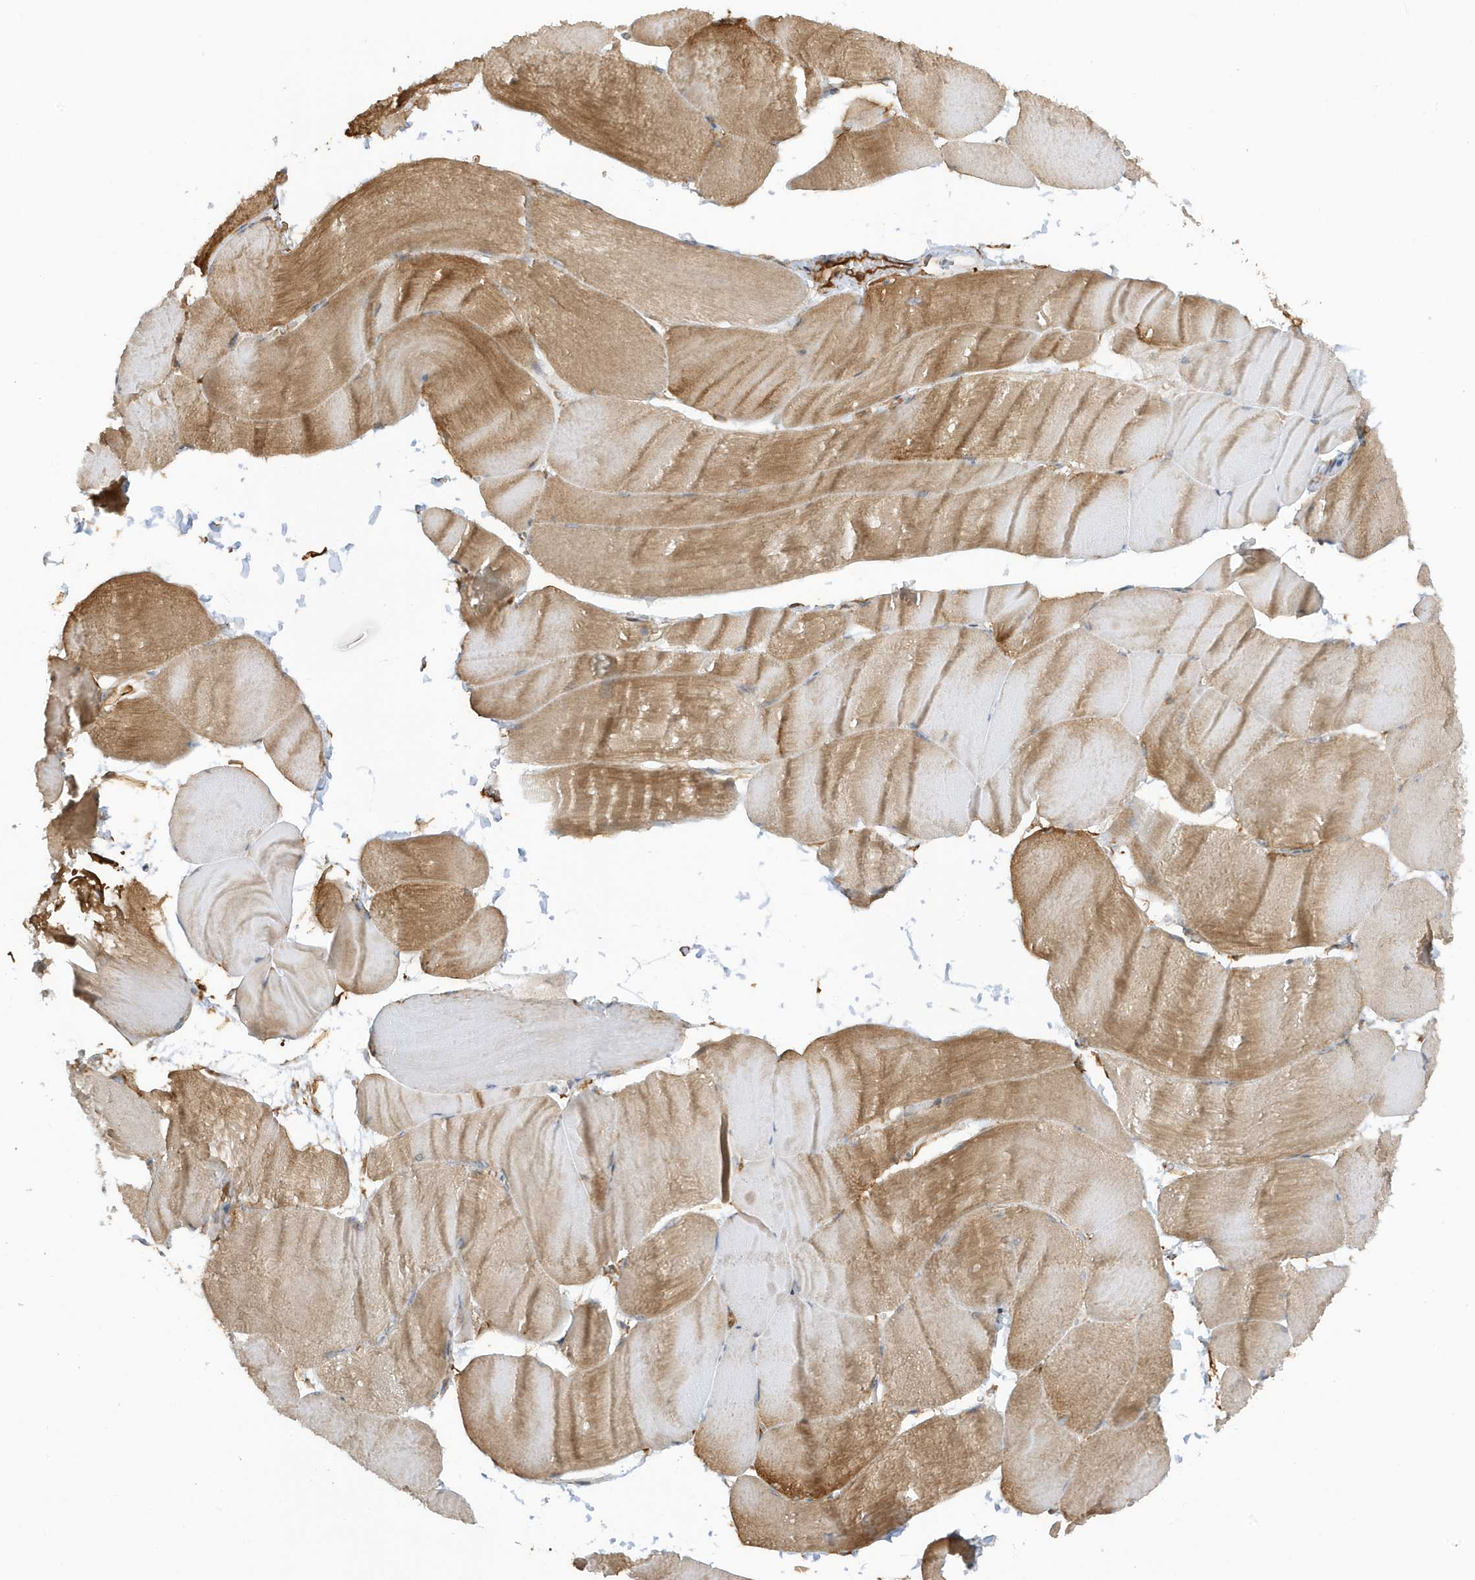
{"staining": {"intensity": "moderate", "quantity": ">75%", "location": "cytoplasmic/membranous"}, "tissue": "skeletal muscle", "cell_type": "Myocytes", "image_type": "normal", "snomed": [{"axis": "morphology", "description": "Normal tissue, NOS"}, {"axis": "morphology", "description": "Basal cell carcinoma"}, {"axis": "topography", "description": "Skeletal muscle"}], "caption": "Skeletal muscle stained with a brown dye reveals moderate cytoplasmic/membranous positive positivity in about >75% of myocytes.", "gene": "CDC42EP3", "patient": {"sex": "female", "age": 64}}